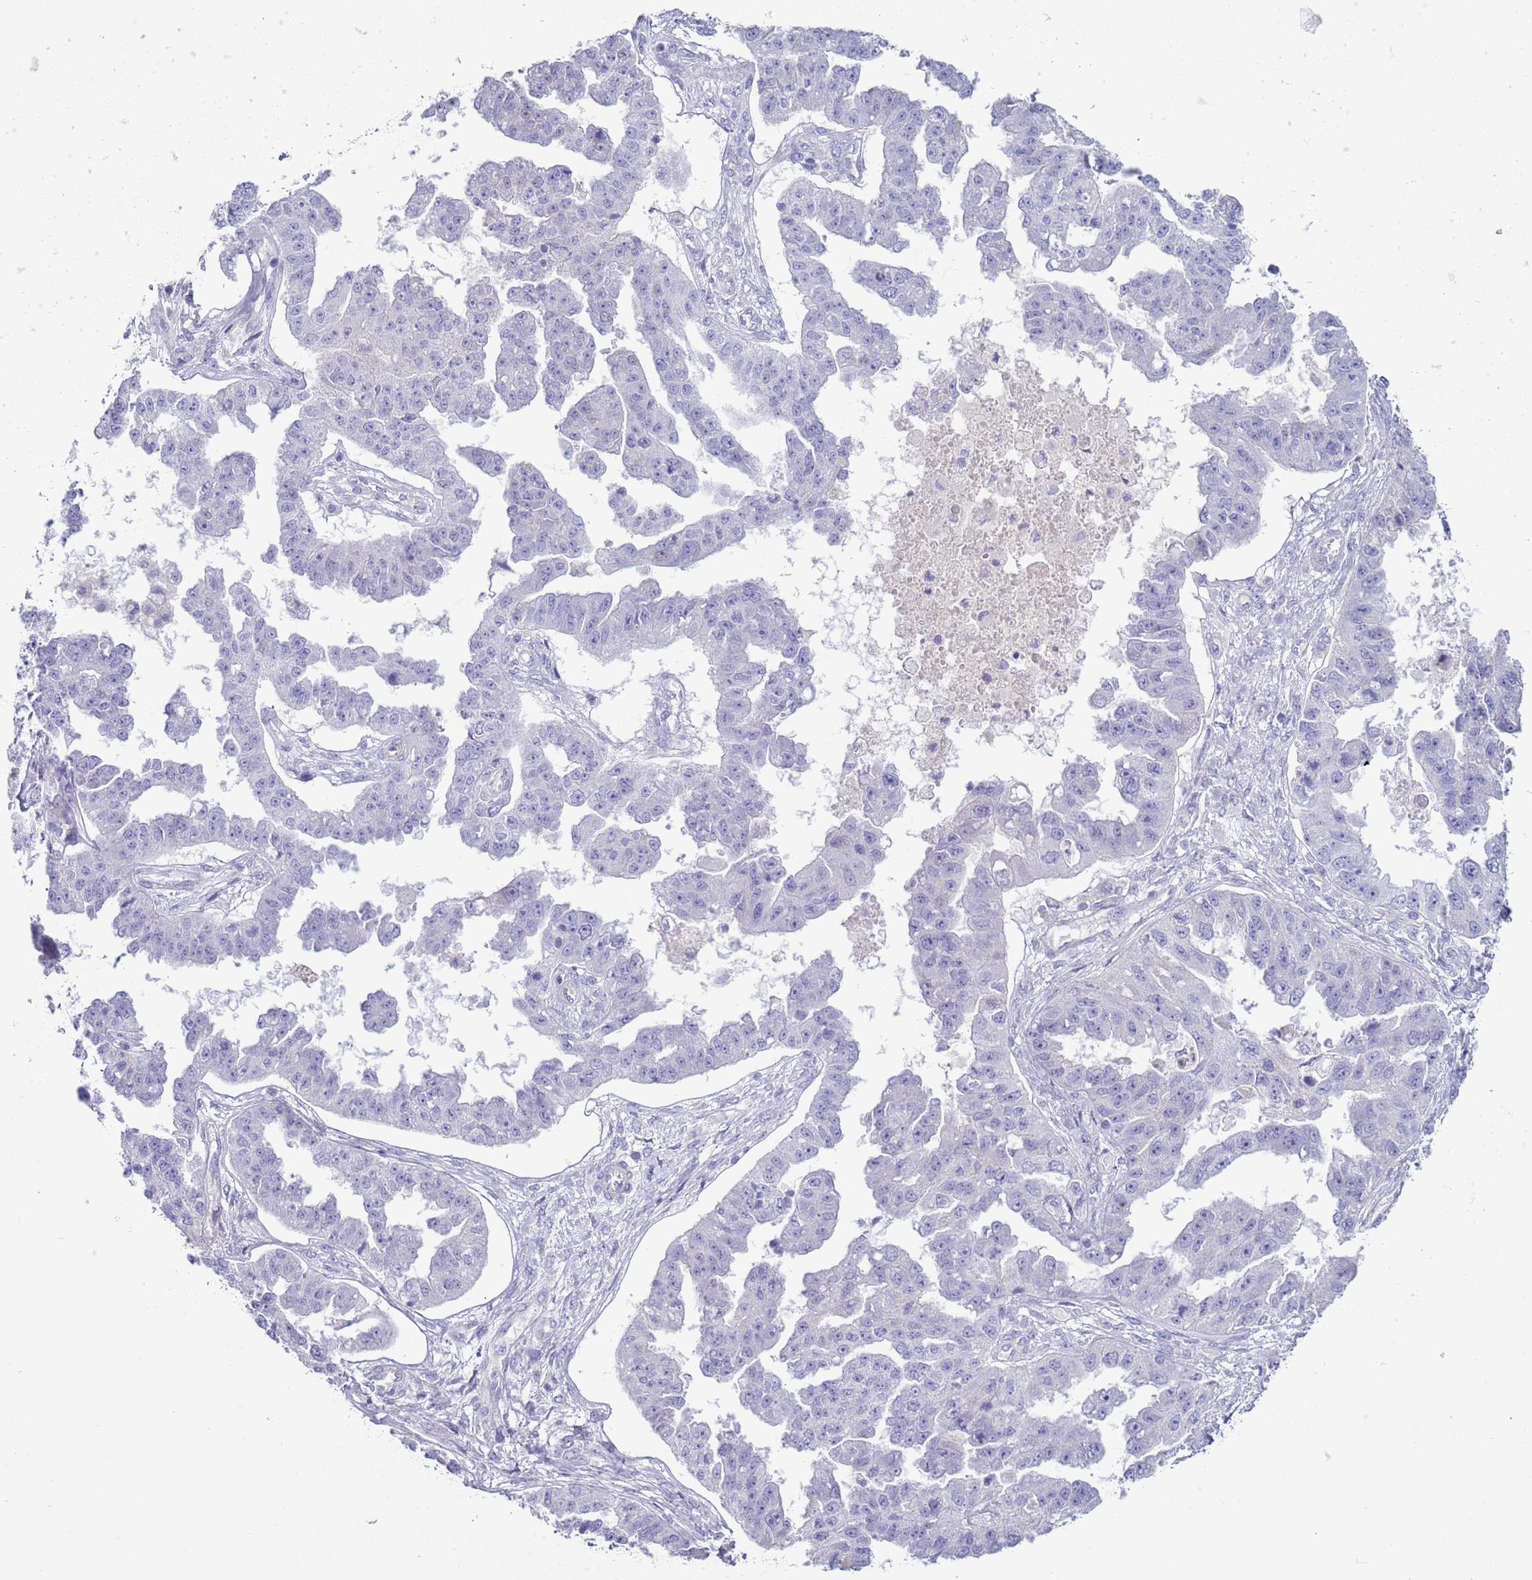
{"staining": {"intensity": "negative", "quantity": "none", "location": "none"}, "tissue": "ovarian cancer", "cell_type": "Tumor cells", "image_type": "cancer", "snomed": [{"axis": "morphology", "description": "Cystadenocarcinoma, serous, NOS"}, {"axis": "topography", "description": "Ovary"}], "caption": "Histopathology image shows no significant protein expression in tumor cells of ovarian serous cystadenocarcinoma.", "gene": "NPAP1", "patient": {"sex": "female", "age": 58}}